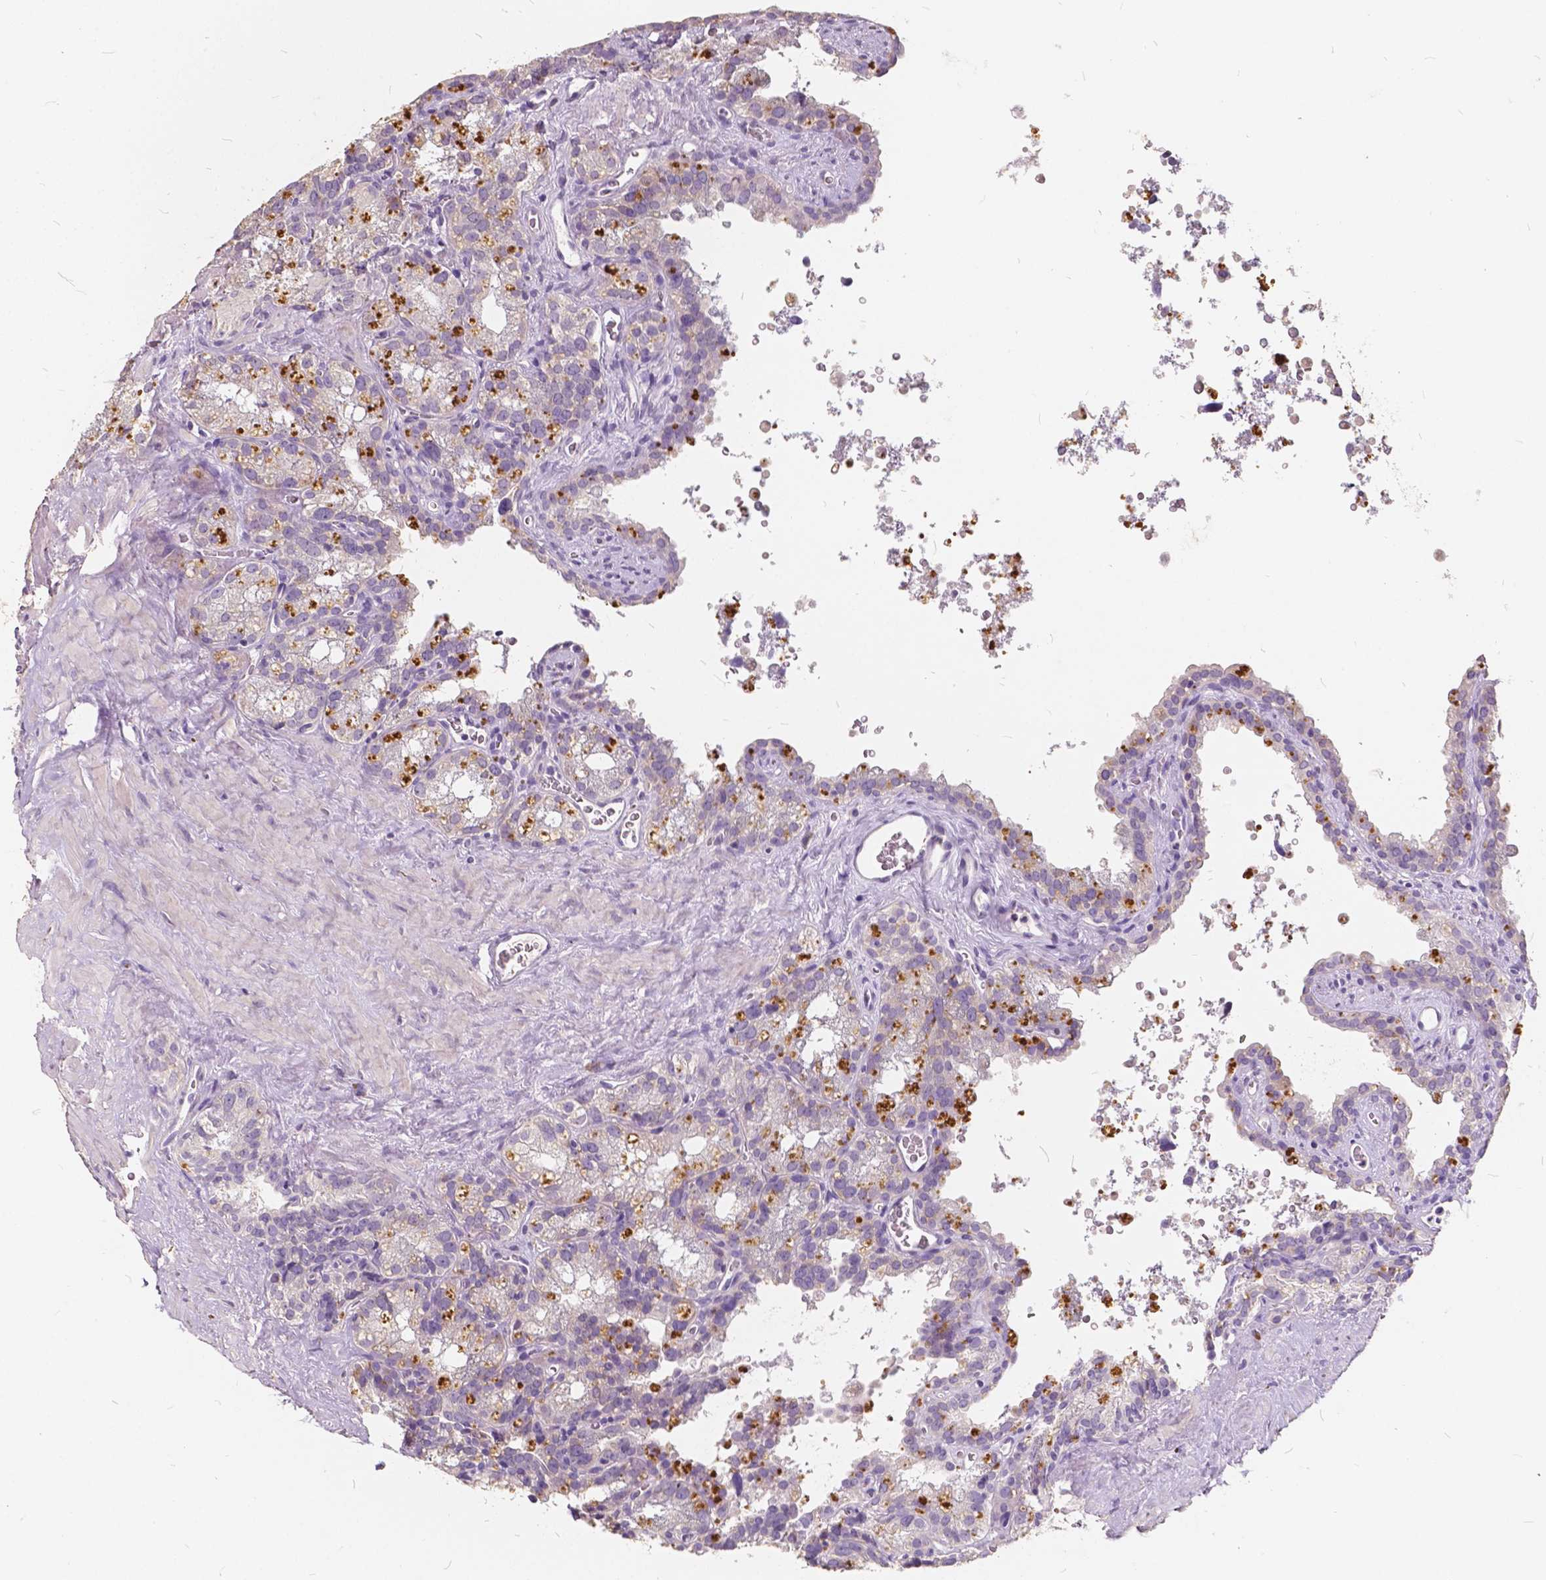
{"staining": {"intensity": "negative", "quantity": "none", "location": "none"}, "tissue": "seminal vesicle", "cell_type": "Glandular cells", "image_type": "normal", "snomed": [{"axis": "morphology", "description": "Normal tissue, NOS"}, {"axis": "topography", "description": "Prostate"}, {"axis": "topography", "description": "Seminal veicle"}], "caption": "There is no significant expression in glandular cells of seminal vesicle. (DAB (3,3'-diaminobenzidine) immunohistochemistry with hematoxylin counter stain).", "gene": "SLC7A8", "patient": {"sex": "male", "age": 71}}